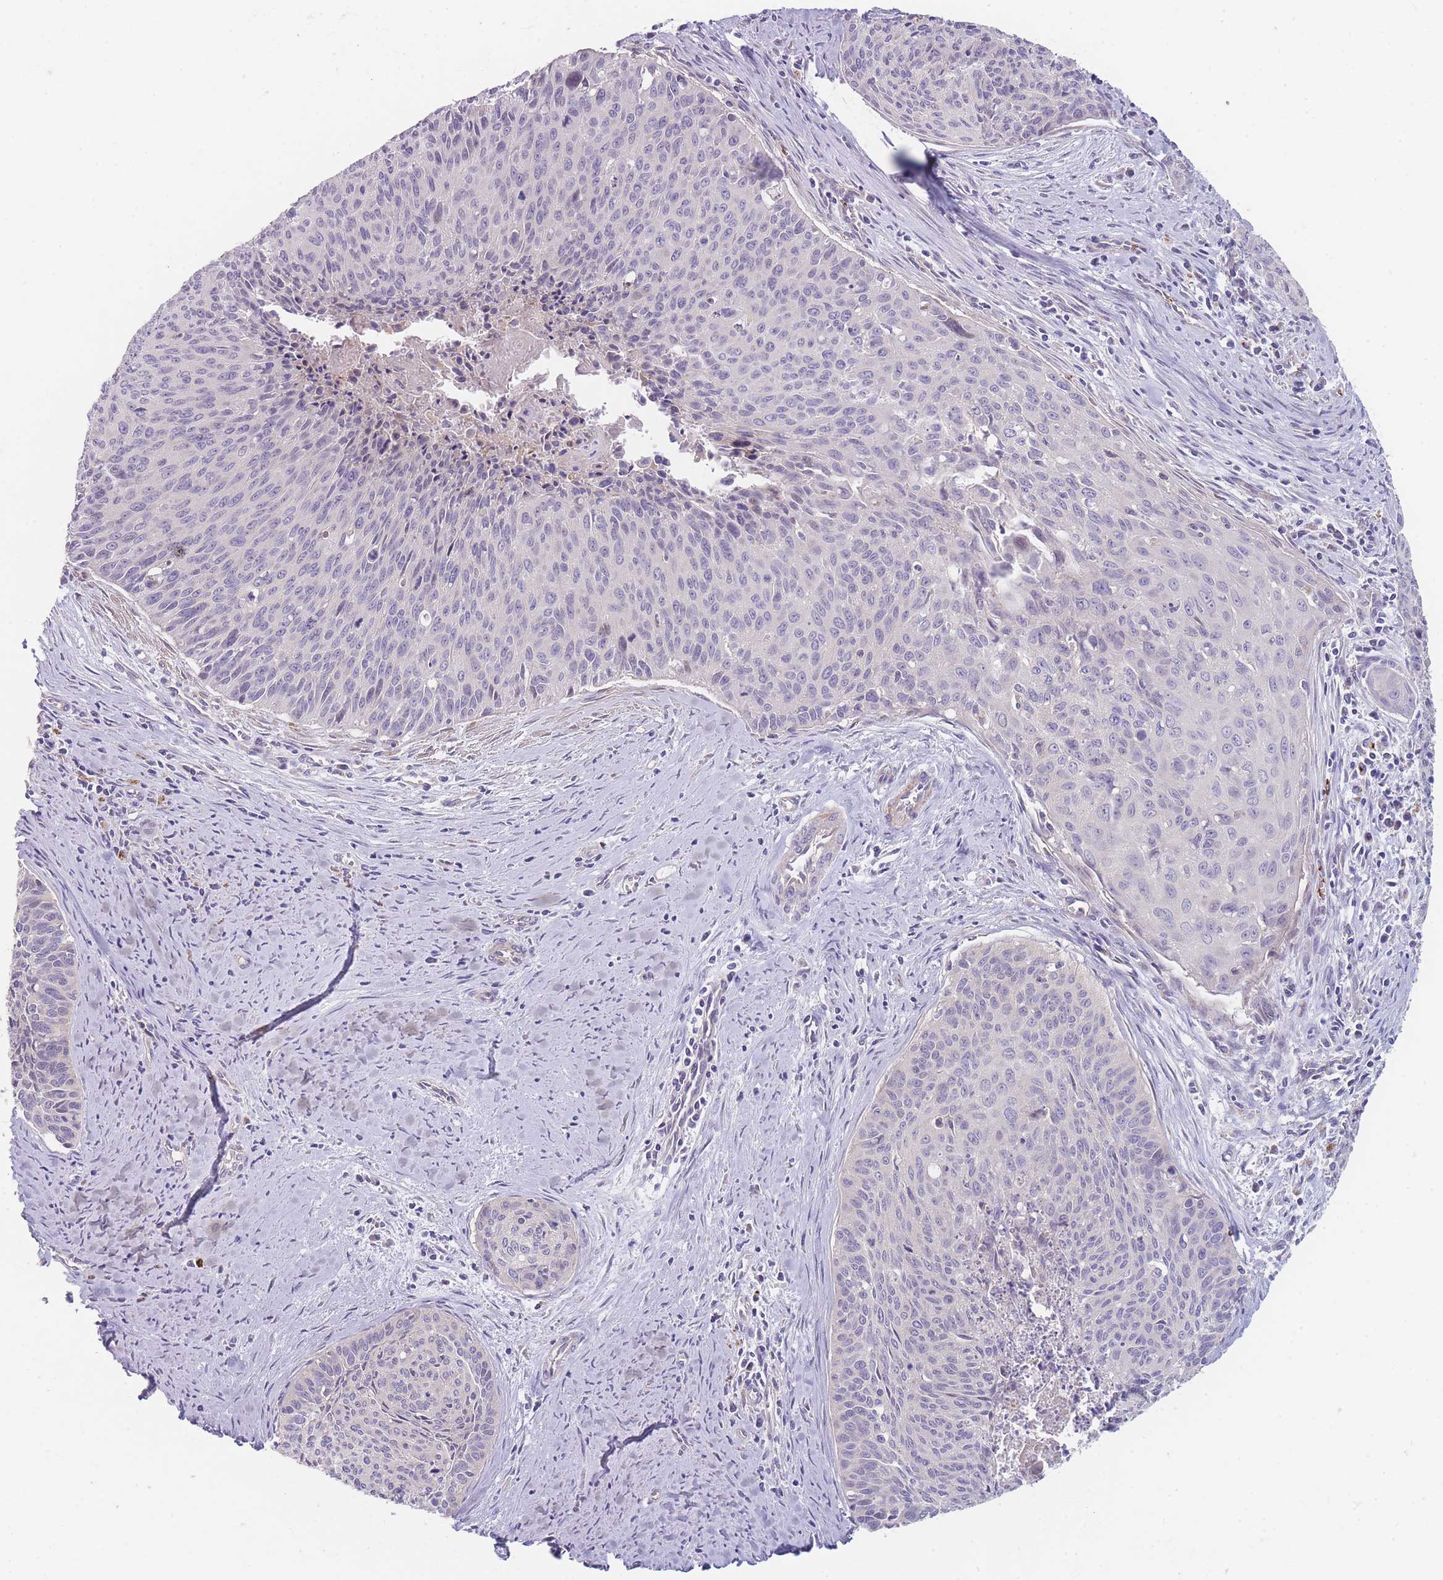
{"staining": {"intensity": "negative", "quantity": "none", "location": "none"}, "tissue": "cervical cancer", "cell_type": "Tumor cells", "image_type": "cancer", "snomed": [{"axis": "morphology", "description": "Squamous cell carcinoma, NOS"}, {"axis": "topography", "description": "Cervix"}], "caption": "Cervical squamous cell carcinoma was stained to show a protein in brown. There is no significant staining in tumor cells.", "gene": "SMPD4", "patient": {"sex": "female", "age": 55}}